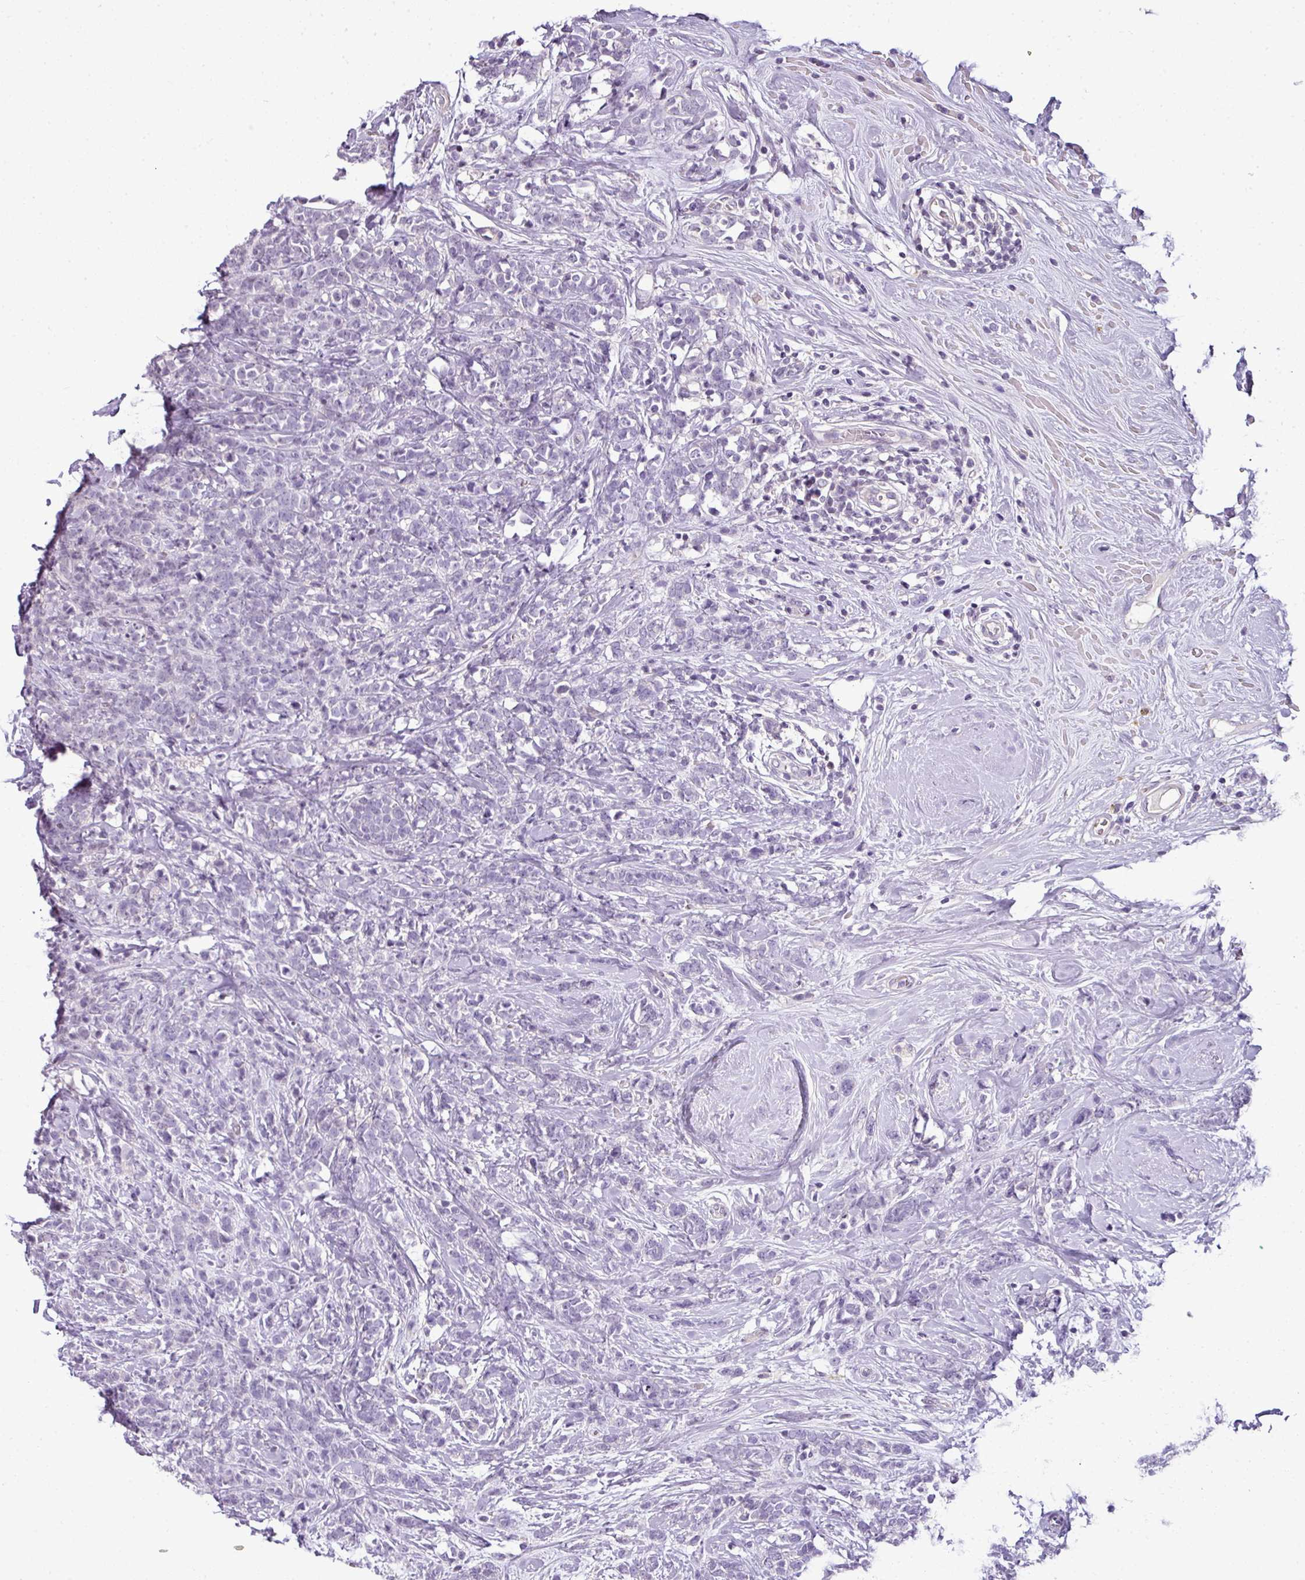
{"staining": {"intensity": "negative", "quantity": "none", "location": "none"}, "tissue": "breast cancer", "cell_type": "Tumor cells", "image_type": "cancer", "snomed": [{"axis": "morphology", "description": "Lobular carcinoma"}, {"axis": "topography", "description": "Breast"}], "caption": "Breast cancer was stained to show a protein in brown. There is no significant expression in tumor cells.", "gene": "TEX30", "patient": {"sex": "female", "age": 58}}